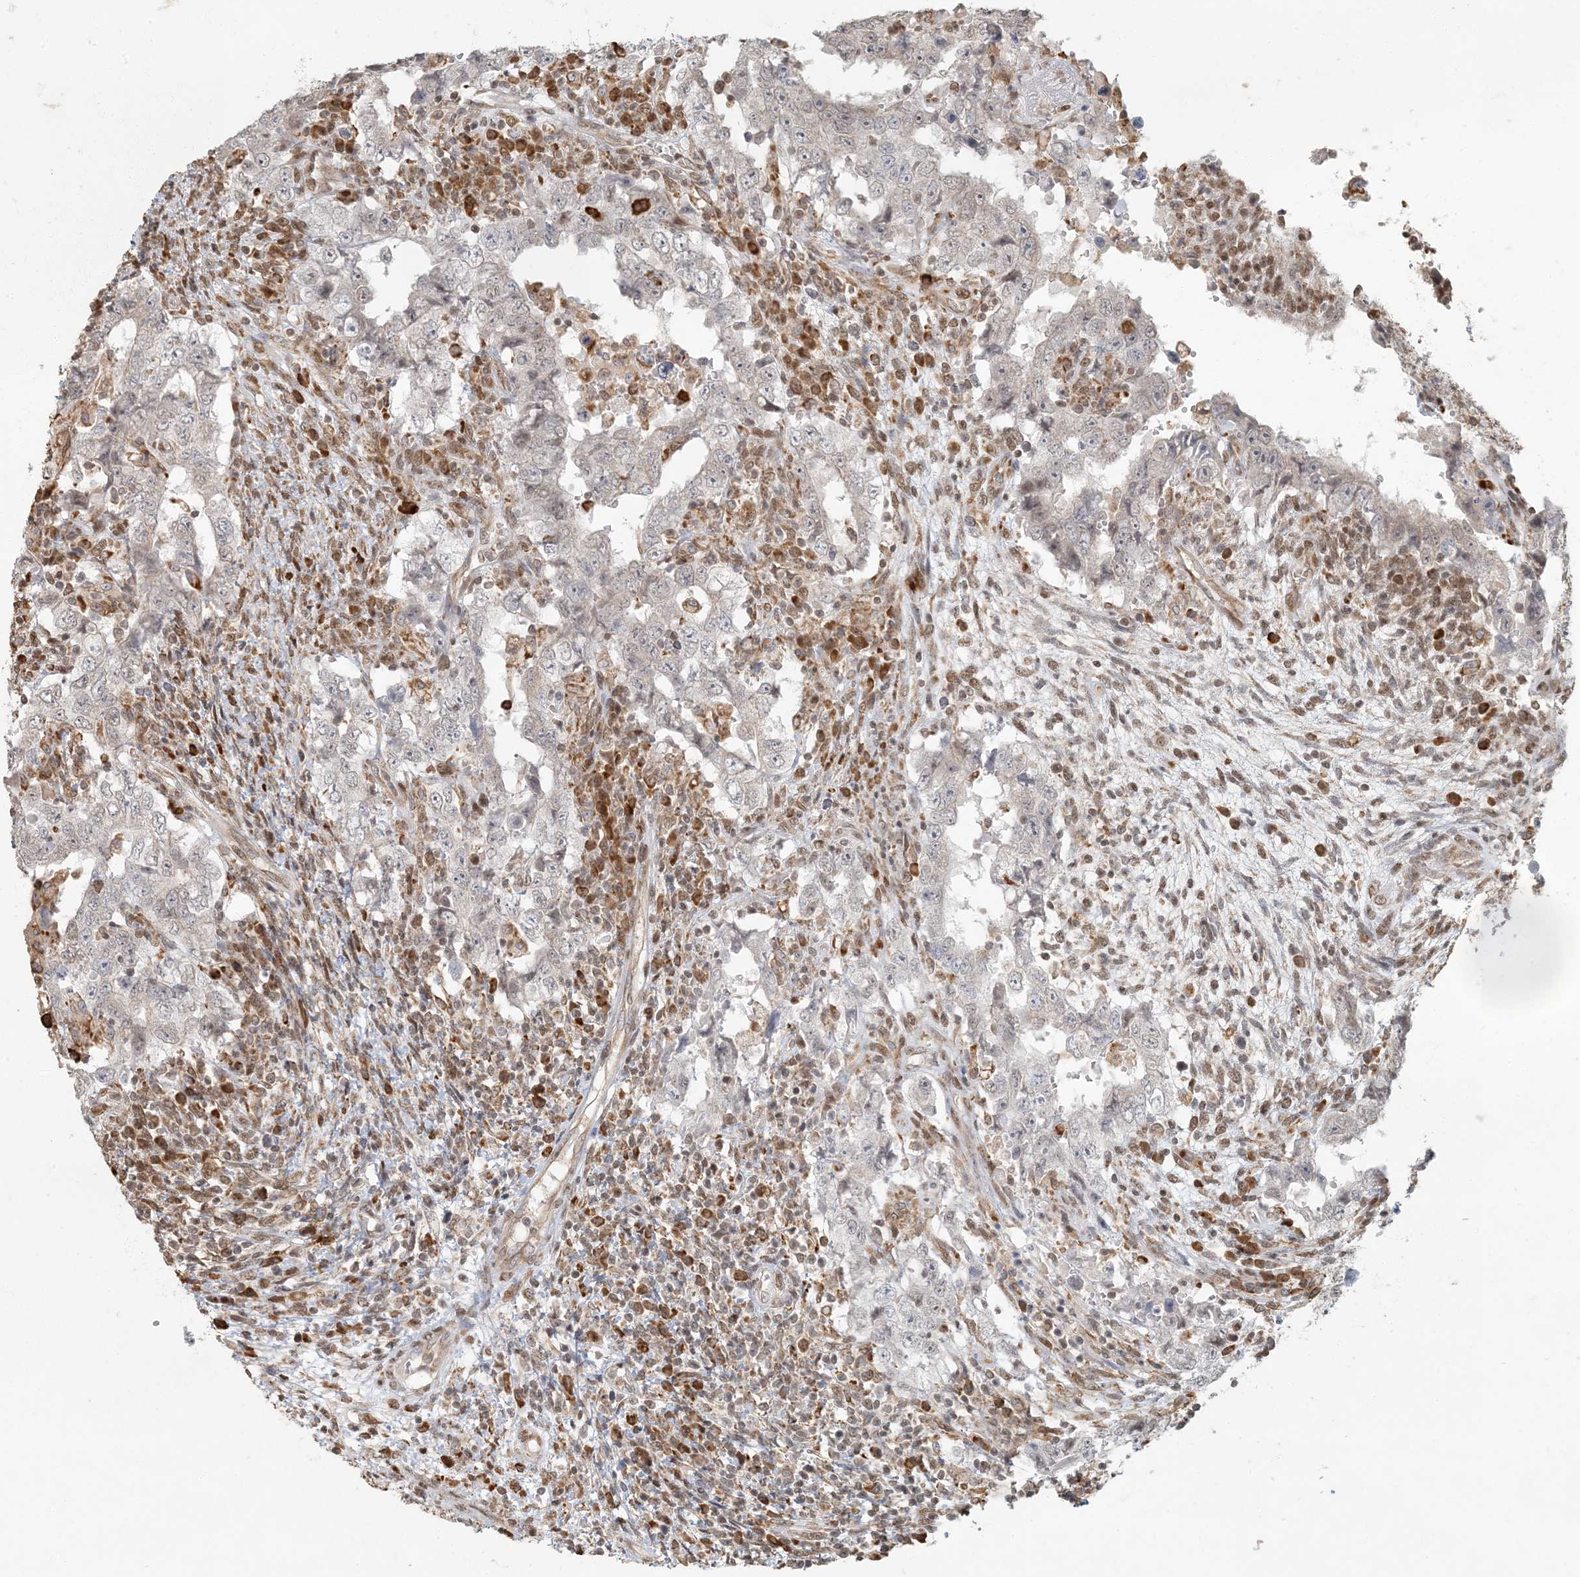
{"staining": {"intensity": "weak", "quantity": "<25%", "location": "cytoplasmic/membranous"}, "tissue": "testis cancer", "cell_type": "Tumor cells", "image_type": "cancer", "snomed": [{"axis": "morphology", "description": "Carcinoma, Embryonal, NOS"}, {"axis": "topography", "description": "Testis"}], "caption": "This is an immunohistochemistry photomicrograph of human embryonal carcinoma (testis). There is no positivity in tumor cells.", "gene": "AK9", "patient": {"sex": "male", "age": 26}}